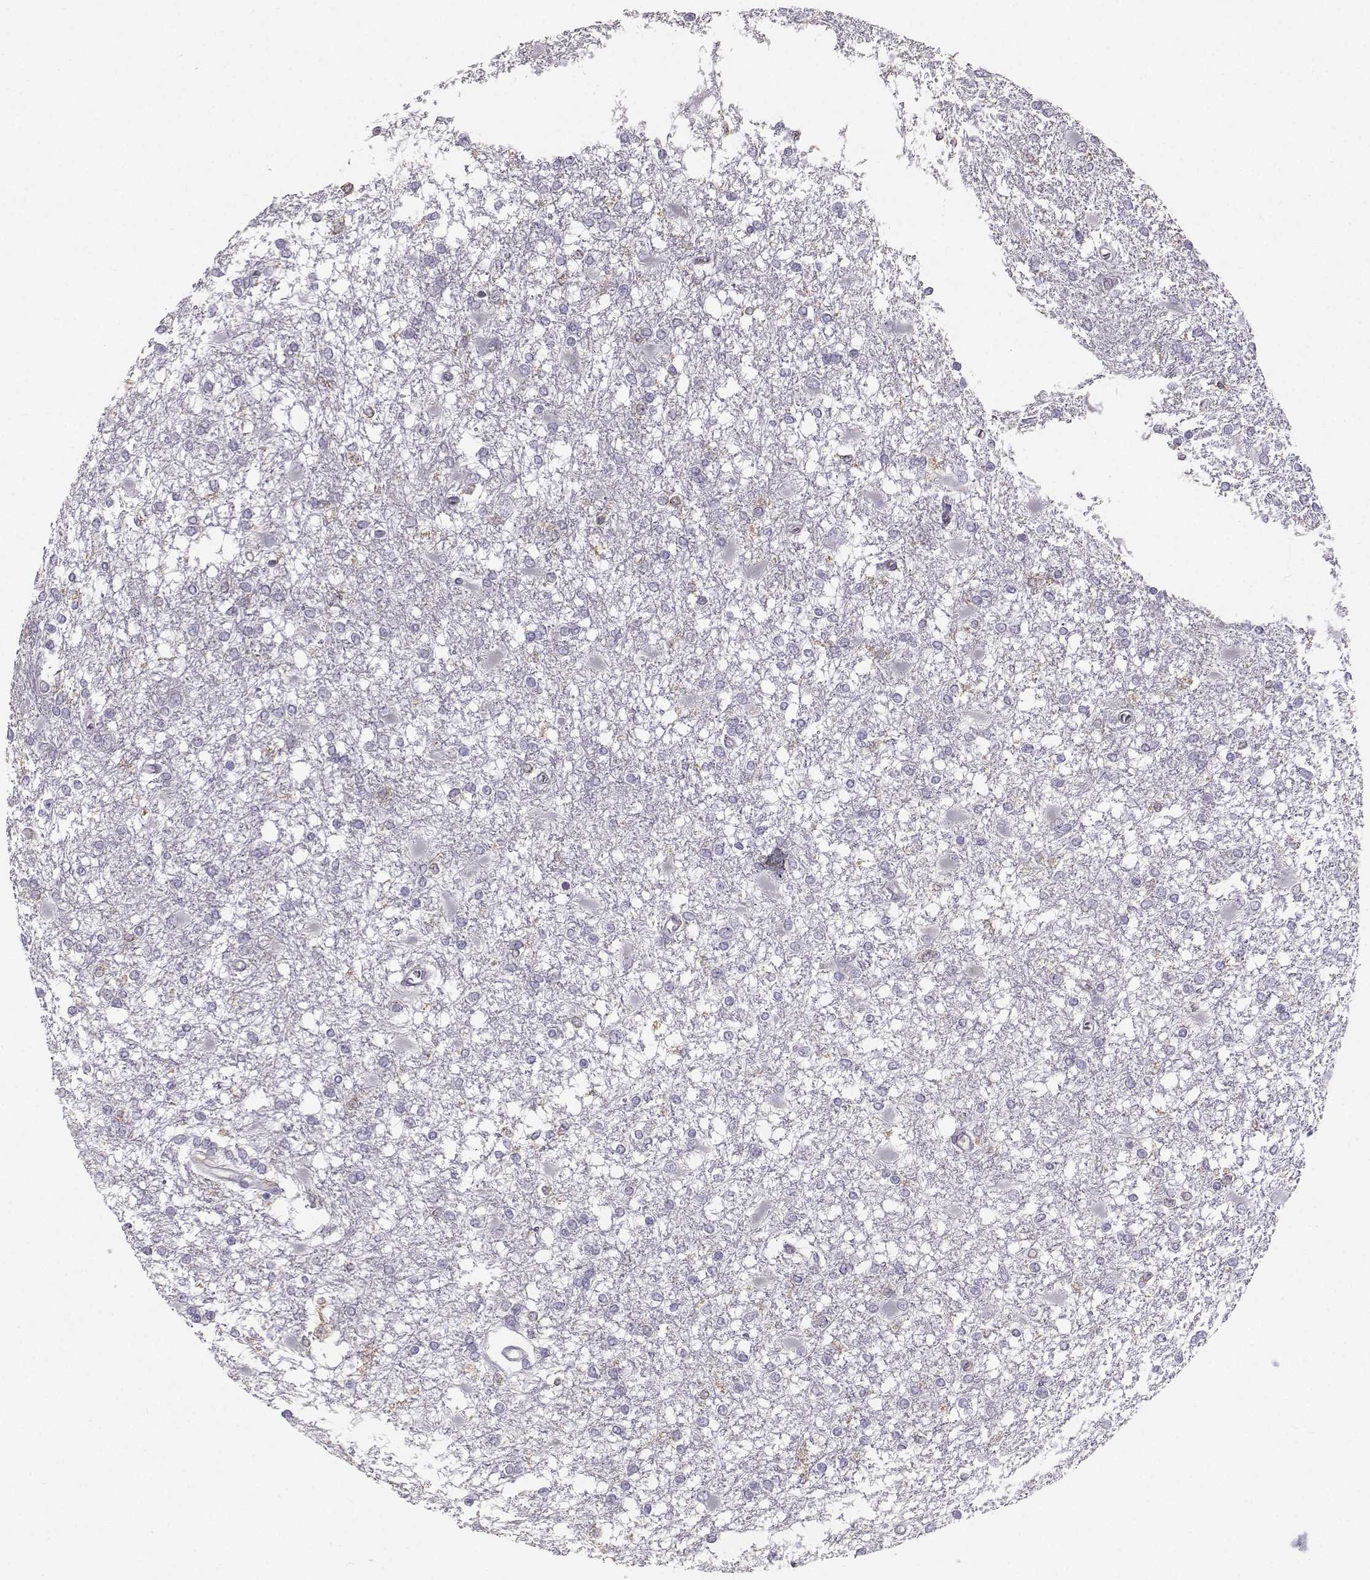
{"staining": {"intensity": "negative", "quantity": "none", "location": "none"}, "tissue": "glioma", "cell_type": "Tumor cells", "image_type": "cancer", "snomed": [{"axis": "morphology", "description": "Glioma, malignant, High grade"}, {"axis": "topography", "description": "Cerebral cortex"}], "caption": "DAB immunohistochemical staining of human glioma shows no significant expression in tumor cells.", "gene": "ZBTB32", "patient": {"sex": "male", "age": 79}}